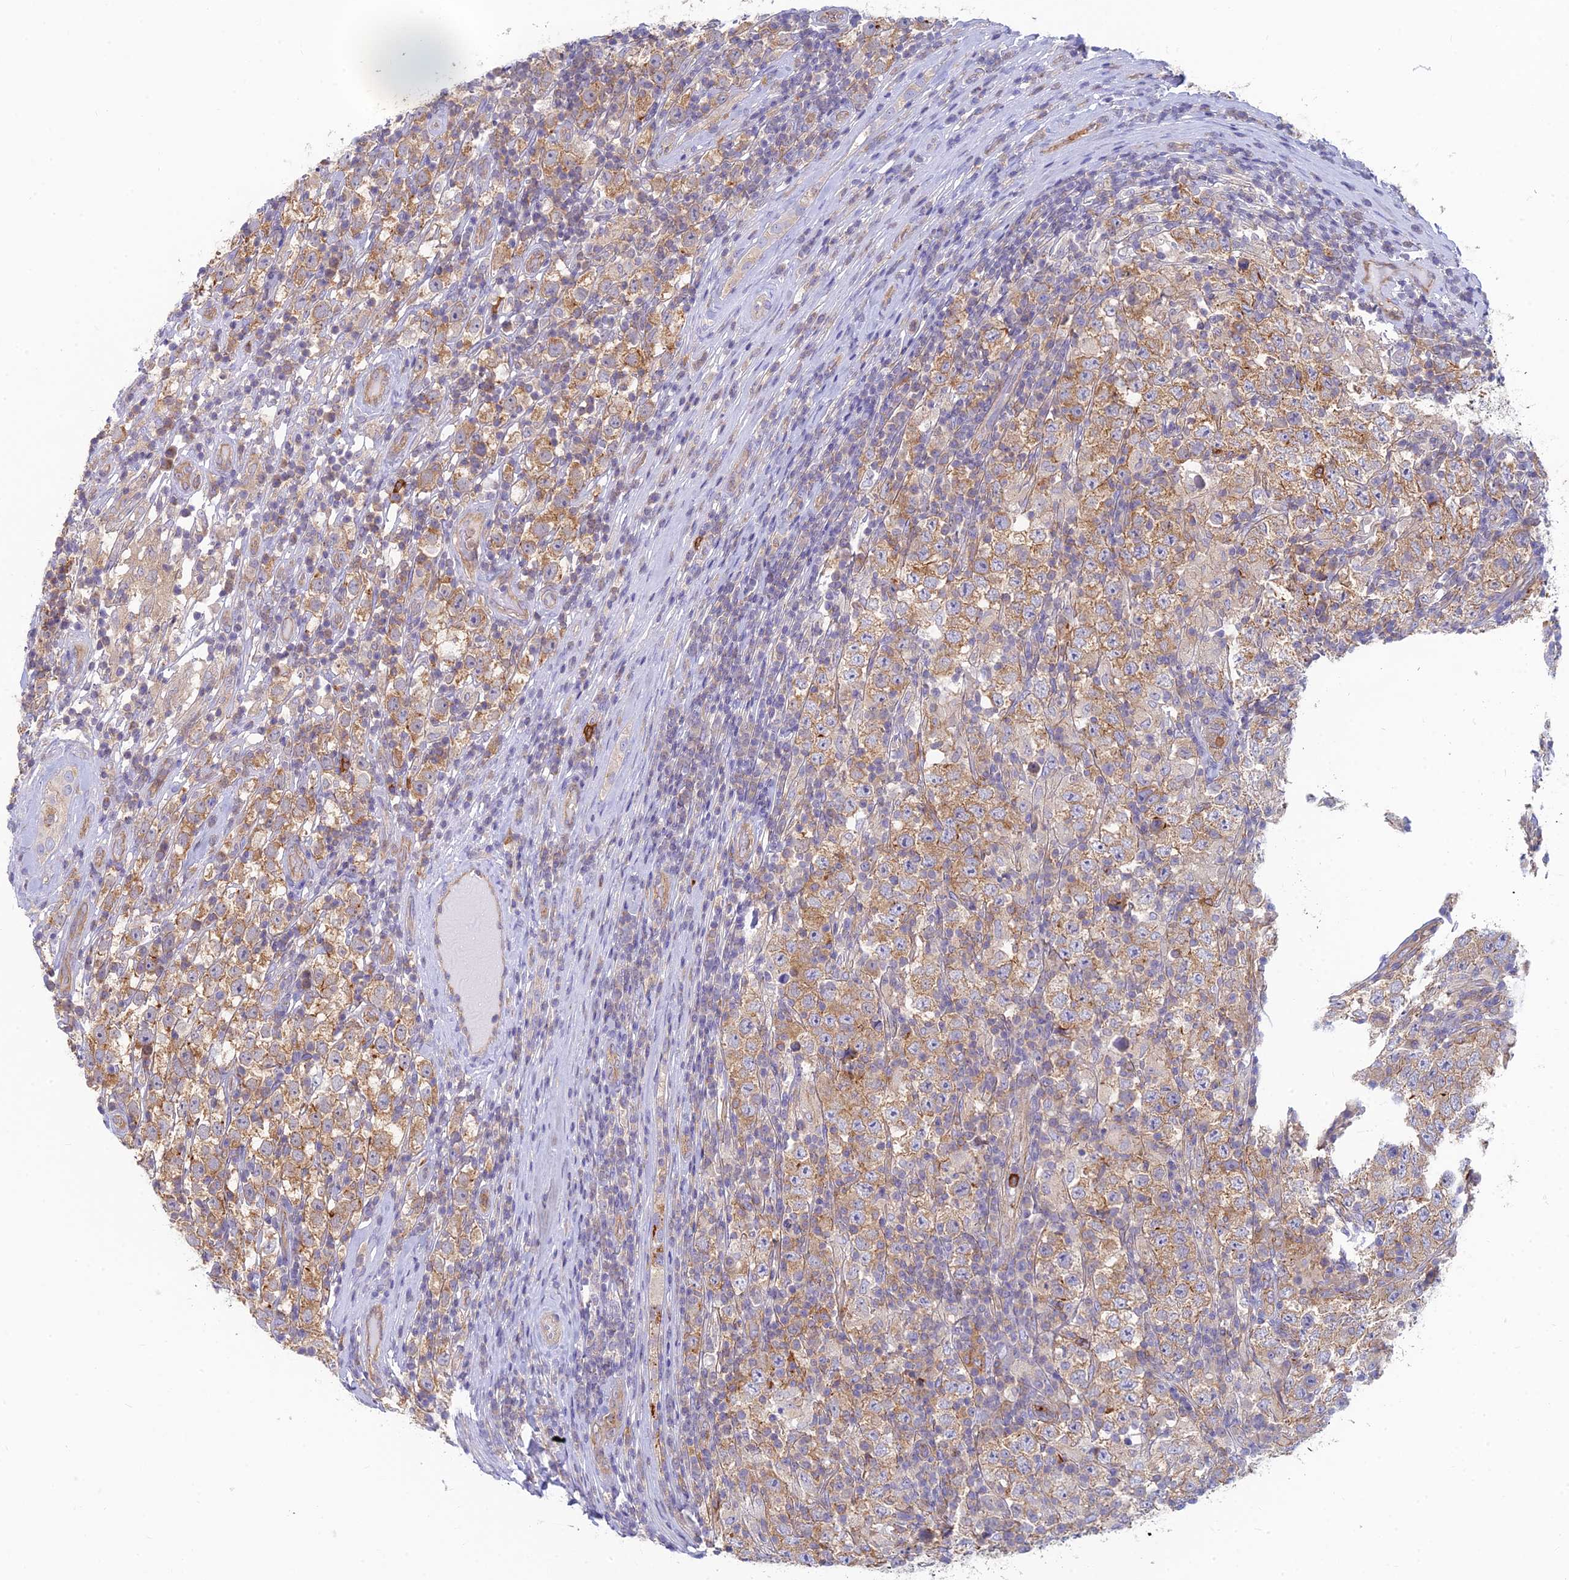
{"staining": {"intensity": "moderate", "quantity": ">75%", "location": "cytoplasmic/membranous"}, "tissue": "testis cancer", "cell_type": "Tumor cells", "image_type": "cancer", "snomed": [{"axis": "morphology", "description": "Normal tissue, NOS"}, {"axis": "morphology", "description": "Urothelial carcinoma, High grade"}, {"axis": "morphology", "description": "Seminoma, NOS"}, {"axis": "morphology", "description": "Carcinoma, Embryonal, NOS"}, {"axis": "topography", "description": "Urinary bladder"}, {"axis": "topography", "description": "Testis"}], "caption": "Human embryonal carcinoma (testis) stained for a protein (brown) displays moderate cytoplasmic/membranous positive expression in about >75% of tumor cells.", "gene": "STRN4", "patient": {"sex": "male", "age": 41}}